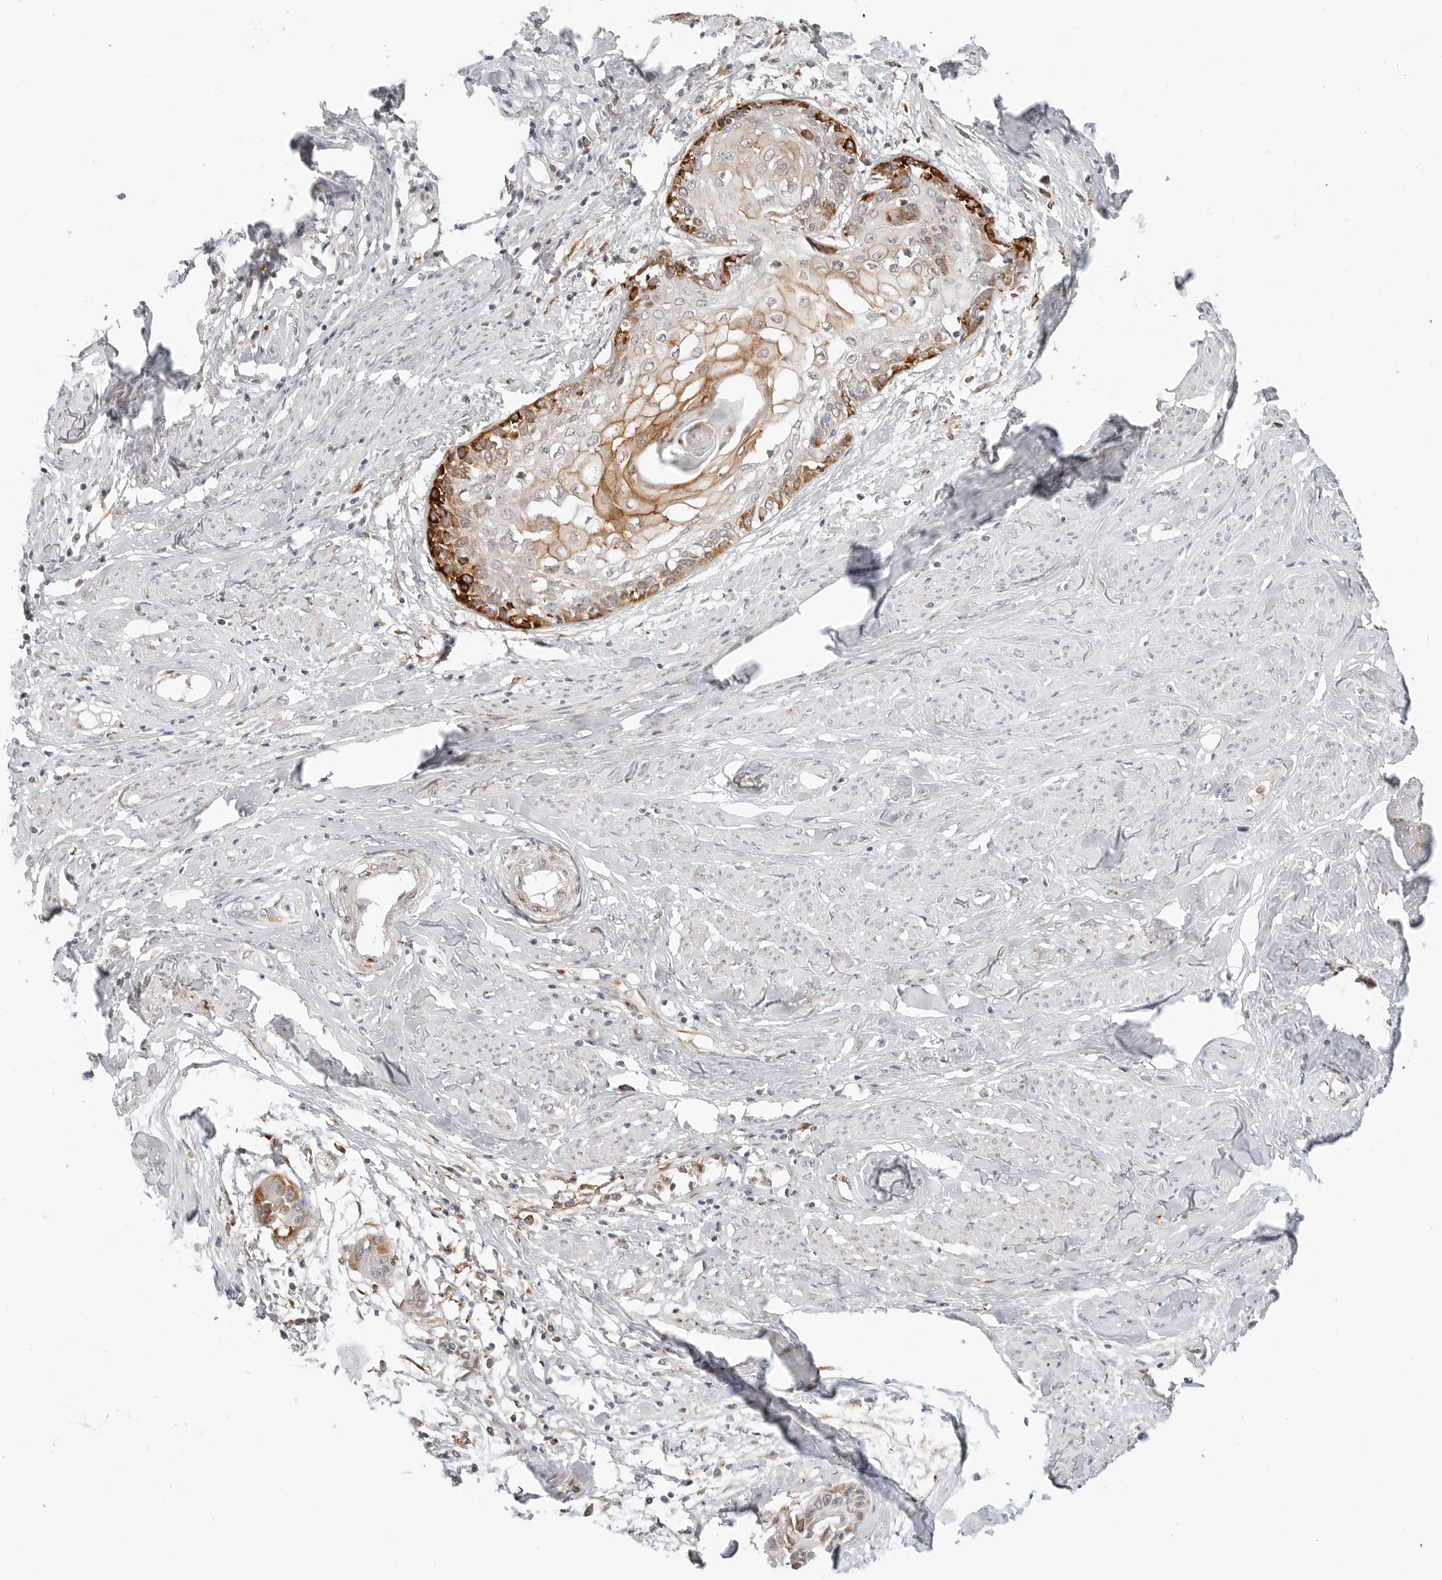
{"staining": {"intensity": "strong", "quantity": "<25%", "location": "cytoplasmic/membranous"}, "tissue": "cervical cancer", "cell_type": "Tumor cells", "image_type": "cancer", "snomed": [{"axis": "morphology", "description": "Squamous cell carcinoma, NOS"}, {"axis": "topography", "description": "Cervix"}], "caption": "The histopathology image exhibits staining of cervical cancer (squamous cell carcinoma), revealing strong cytoplasmic/membranous protein staining (brown color) within tumor cells.", "gene": "C1QTNF1", "patient": {"sex": "female", "age": 57}}